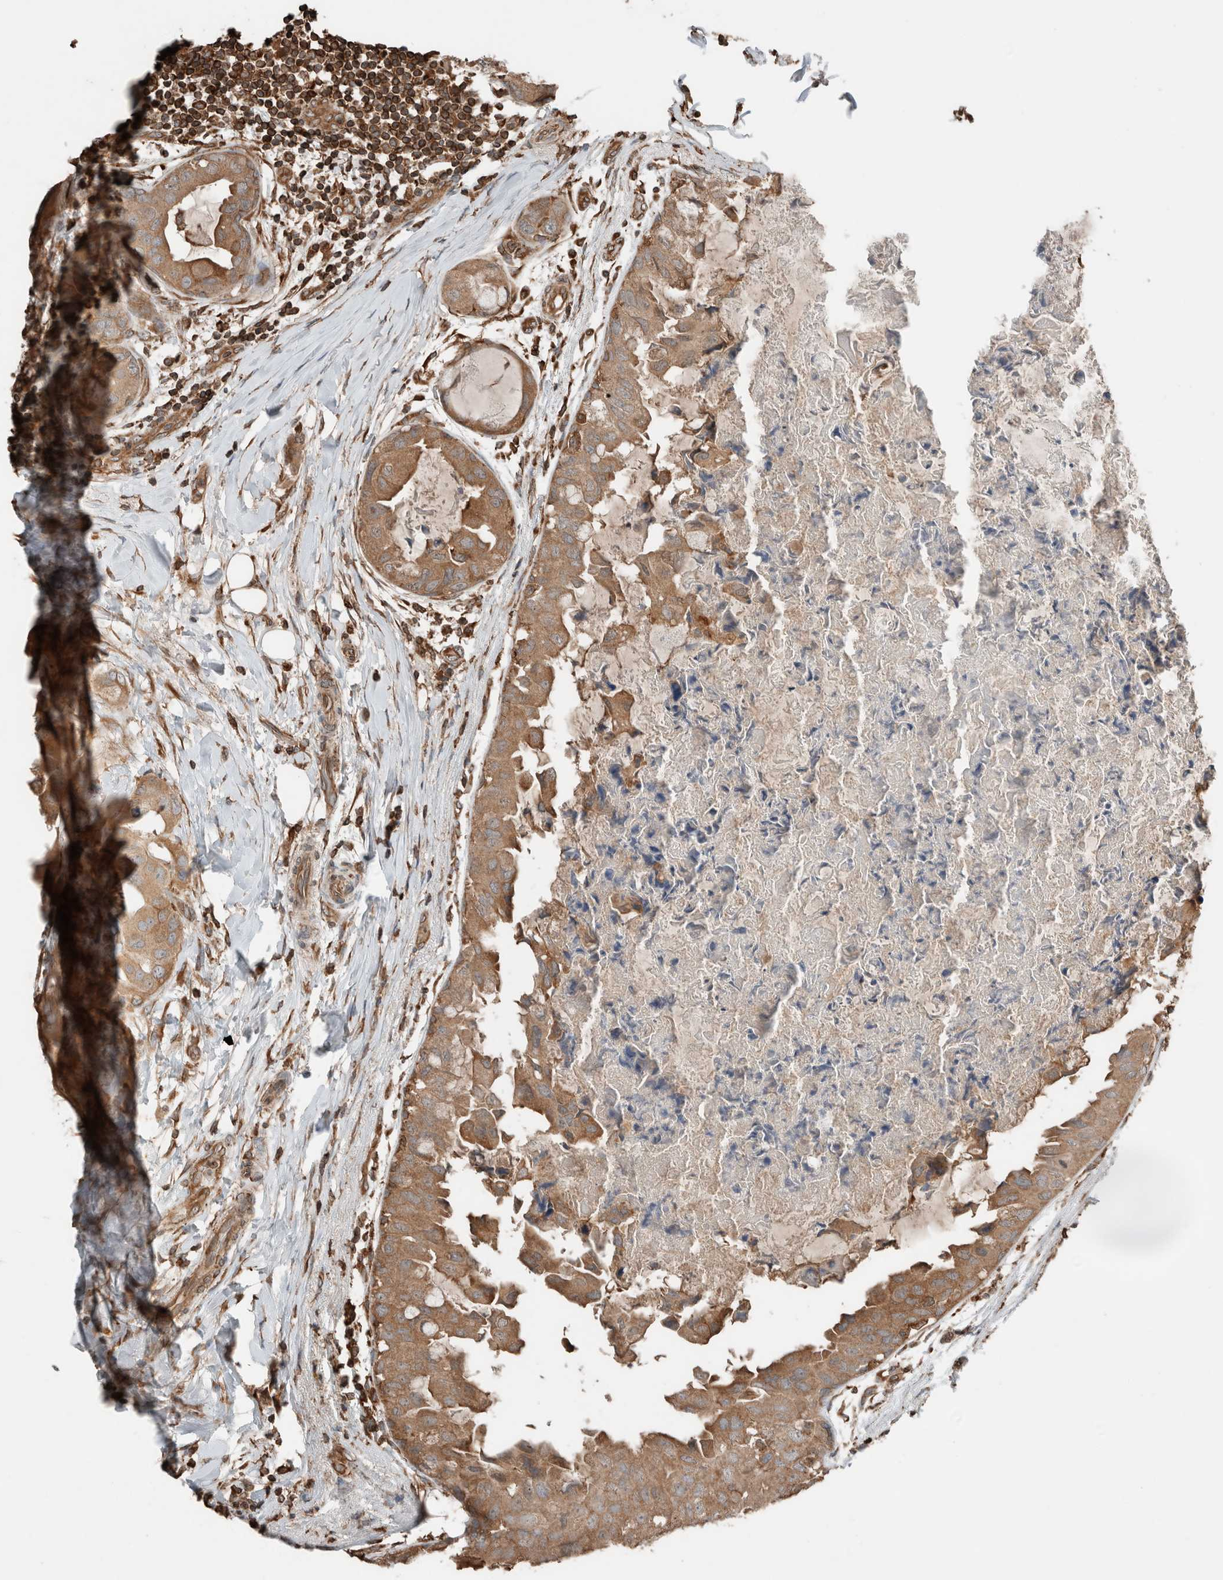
{"staining": {"intensity": "moderate", "quantity": ">75%", "location": "cytoplasmic/membranous"}, "tissue": "breast cancer", "cell_type": "Tumor cells", "image_type": "cancer", "snomed": [{"axis": "morphology", "description": "Duct carcinoma"}, {"axis": "topography", "description": "Breast"}], "caption": "Tumor cells show medium levels of moderate cytoplasmic/membranous staining in about >75% of cells in human breast infiltrating ductal carcinoma.", "gene": "ERAP2", "patient": {"sex": "female", "age": 40}}